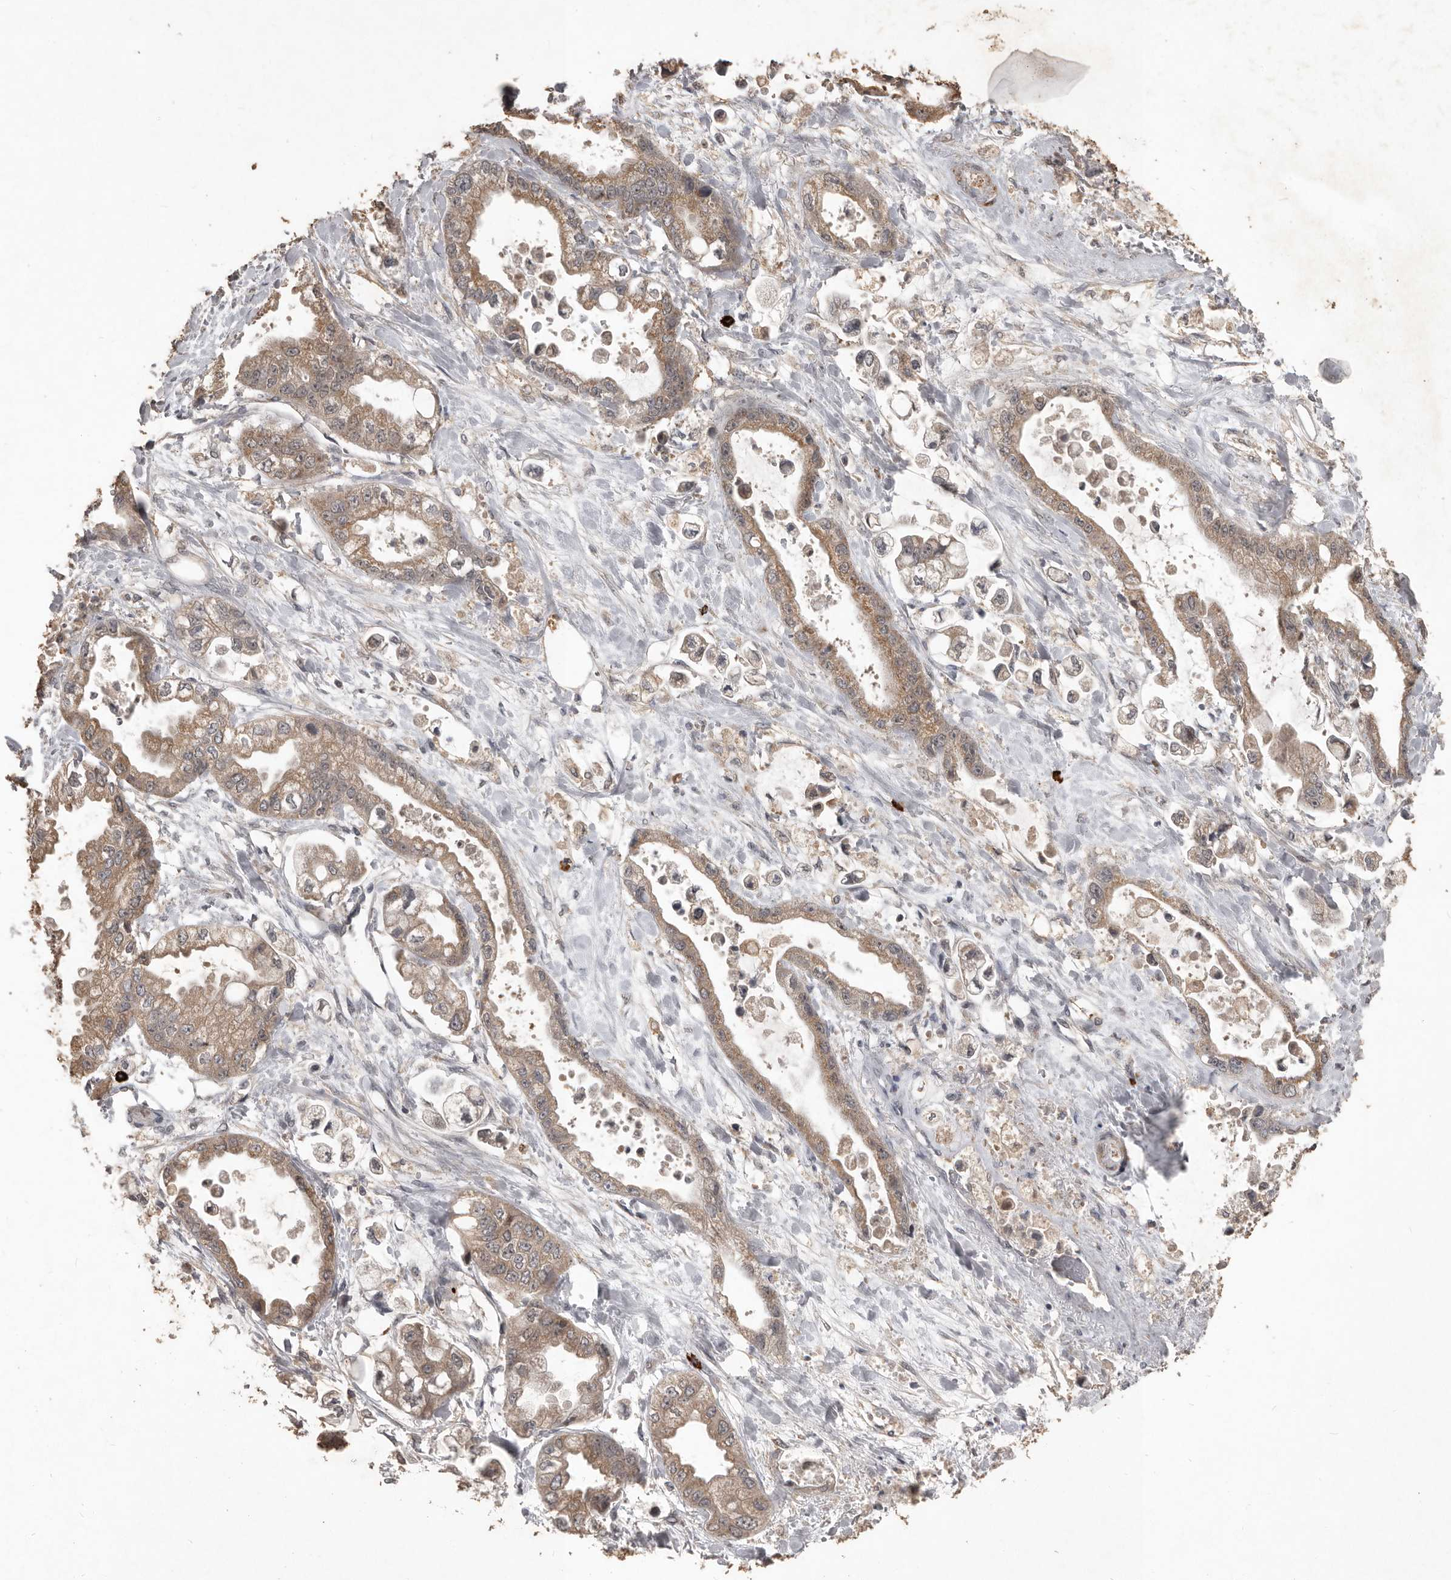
{"staining": {"intensity": "moderate", "quantity": ">75%", "location": "cytoplasmic/membranous"}, "tissue": "stomach cancer", "cell_type": "Tumor cells", "image_type": "cancer", "snomed": [{"axis": "morphology", "description": "Adenocarcinoma, NOS"}, {"axis": "topography", "description": "Stomach"}], "caption": "Approximately >75% of tumor cells in stomach adenocarcinoma demonstrate moderate cytoplasmic/membranous protein positivity as visualized by brown immunohistochemical staining.", "gene": "BAMBI", "patient": {"sex": "male", "age": 62}}